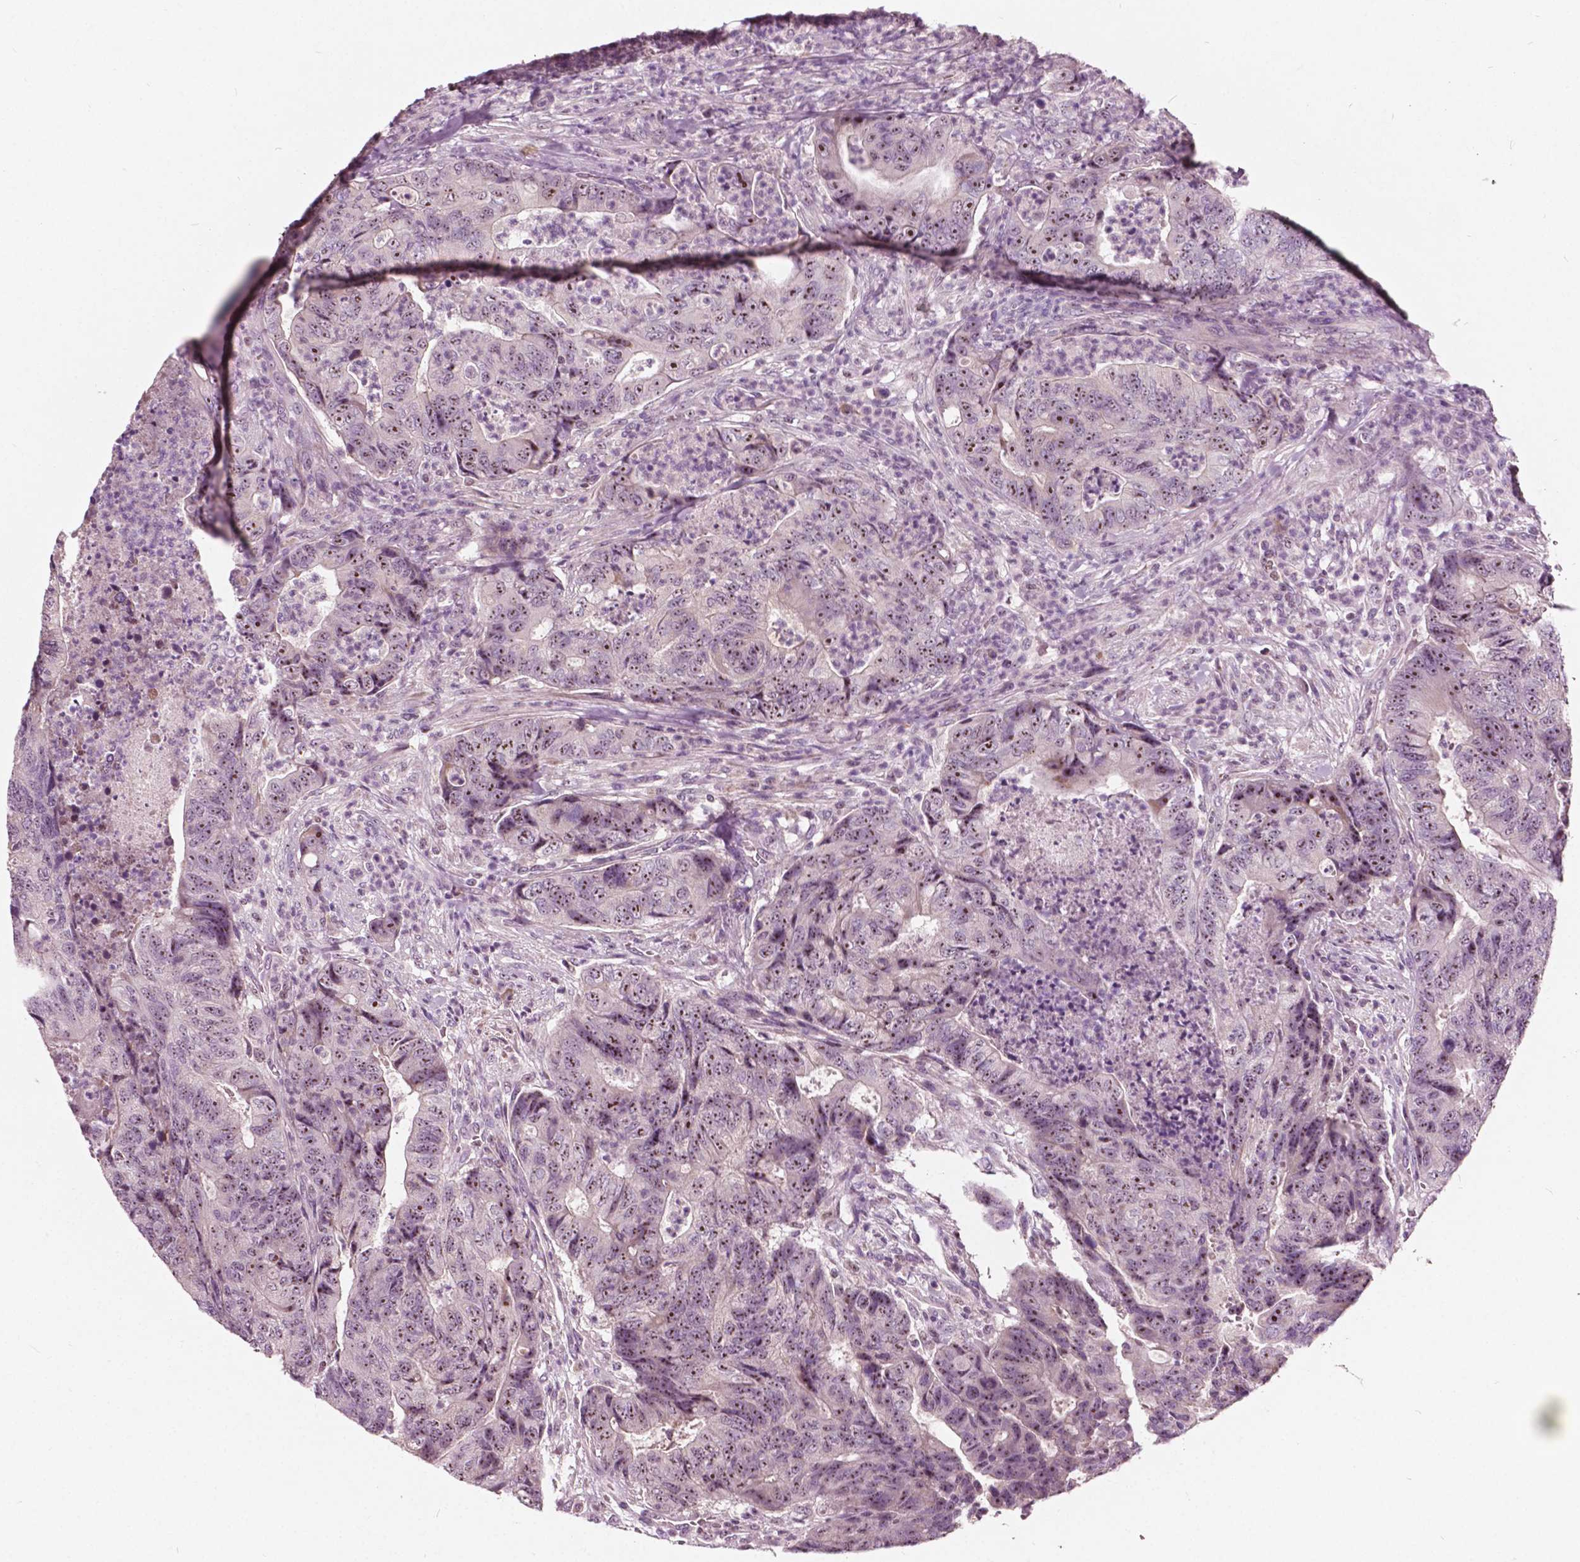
{"staining": {"intensity": "moderate", "quantity": ">75%", "location": "nuclear"}, "tissue": "colorectal cancer", "cell_type": "Tumor cells", "image_type": "cancer", "snomed": [{"axis": "morphology", "description": "Adenocarcinoma, NOS"}, {"axis": "topography", "description": "Colon"}], "caption": "This histopathology image displays immunohistochemistry (IHC) staining of colorectal cancer (adenocarcinoma), with medium moderate nuclear staining in about >75% of tumor cells.", "gene": "ODF3L2", "patient": {"sex": "female", "age": 48}}